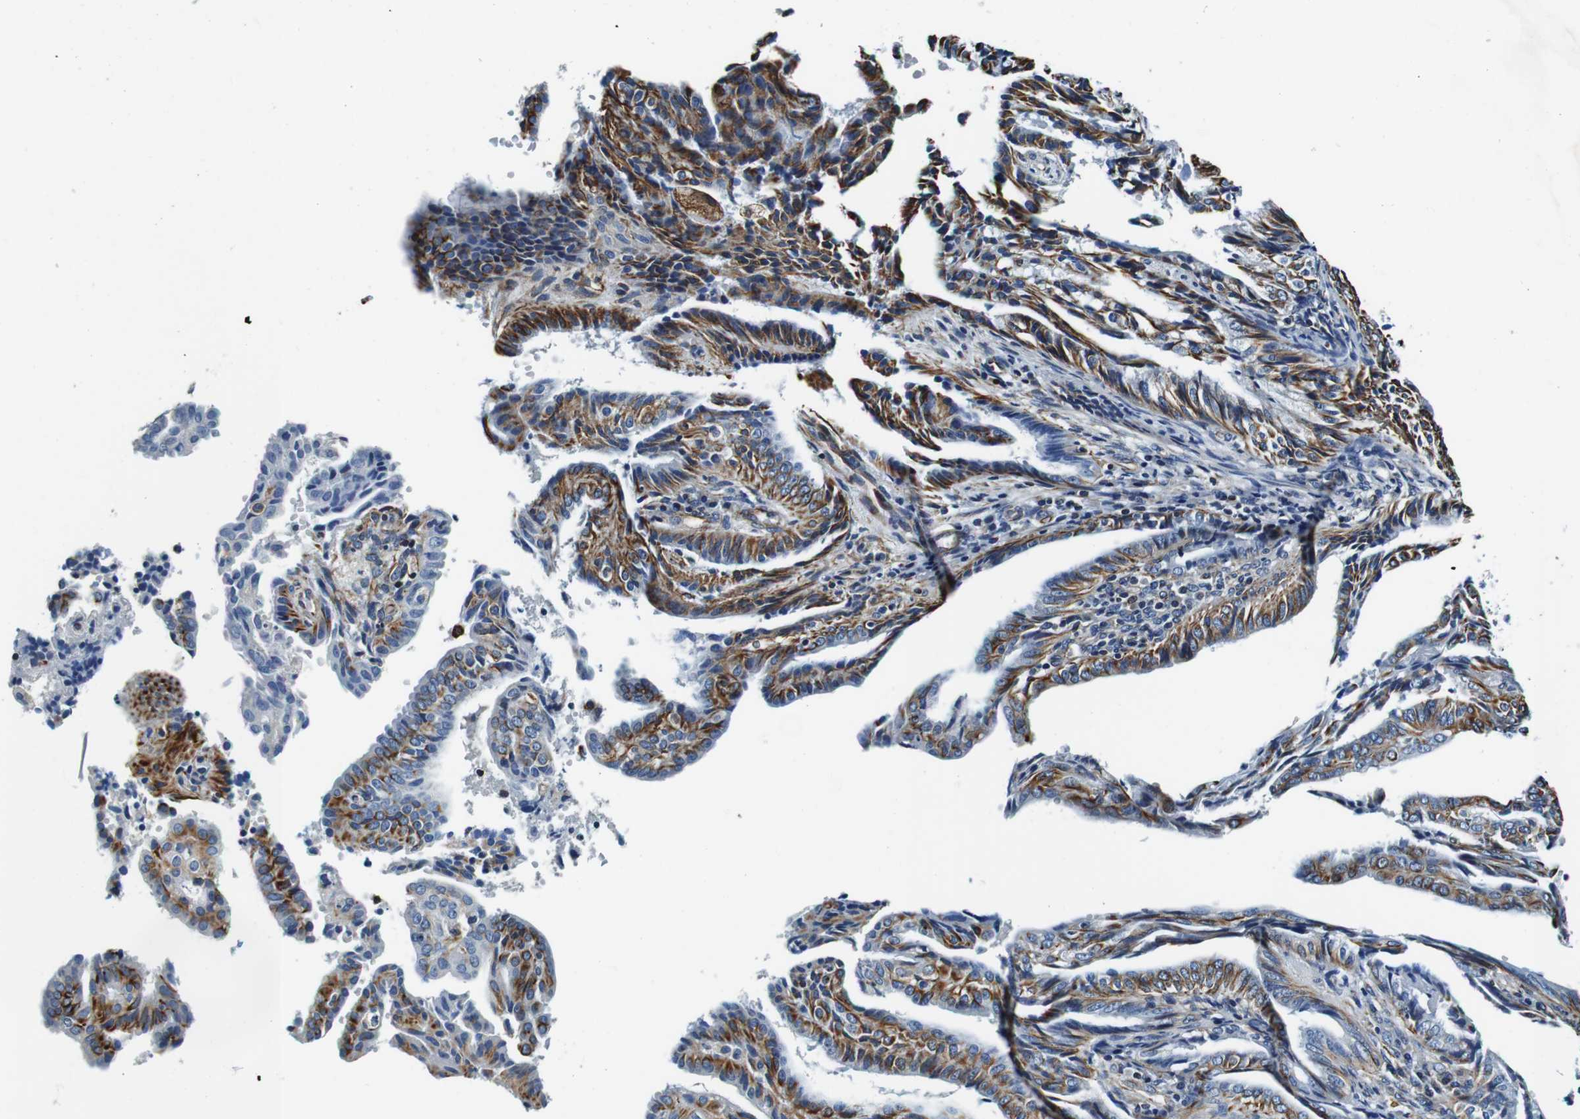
{"staining": {"intensity": "moderate", "quantity": "25%-75%", "location": "cytoplasmic/membranous"}, "tissue": "endometrial cancer", "cell_type": "Tumor cells", "image_type": "cancer", "snomed": [{"axis": "morphology", "description": "Adenocarcinoma, NOS"}, {"axis": "topography", "description": "Endometrium"}], "caption": "High-magnification brightfield microscopy of endometrial cancer stained with DAB (brown) and counterstained with hematoxylin (blue). tumor cells exhibit moderate cytoplasmic/membranous staining is identified in approximately25%-75% of cells.", "gene": "GJE1", "patient": {"sex": "female", "age": 58}}